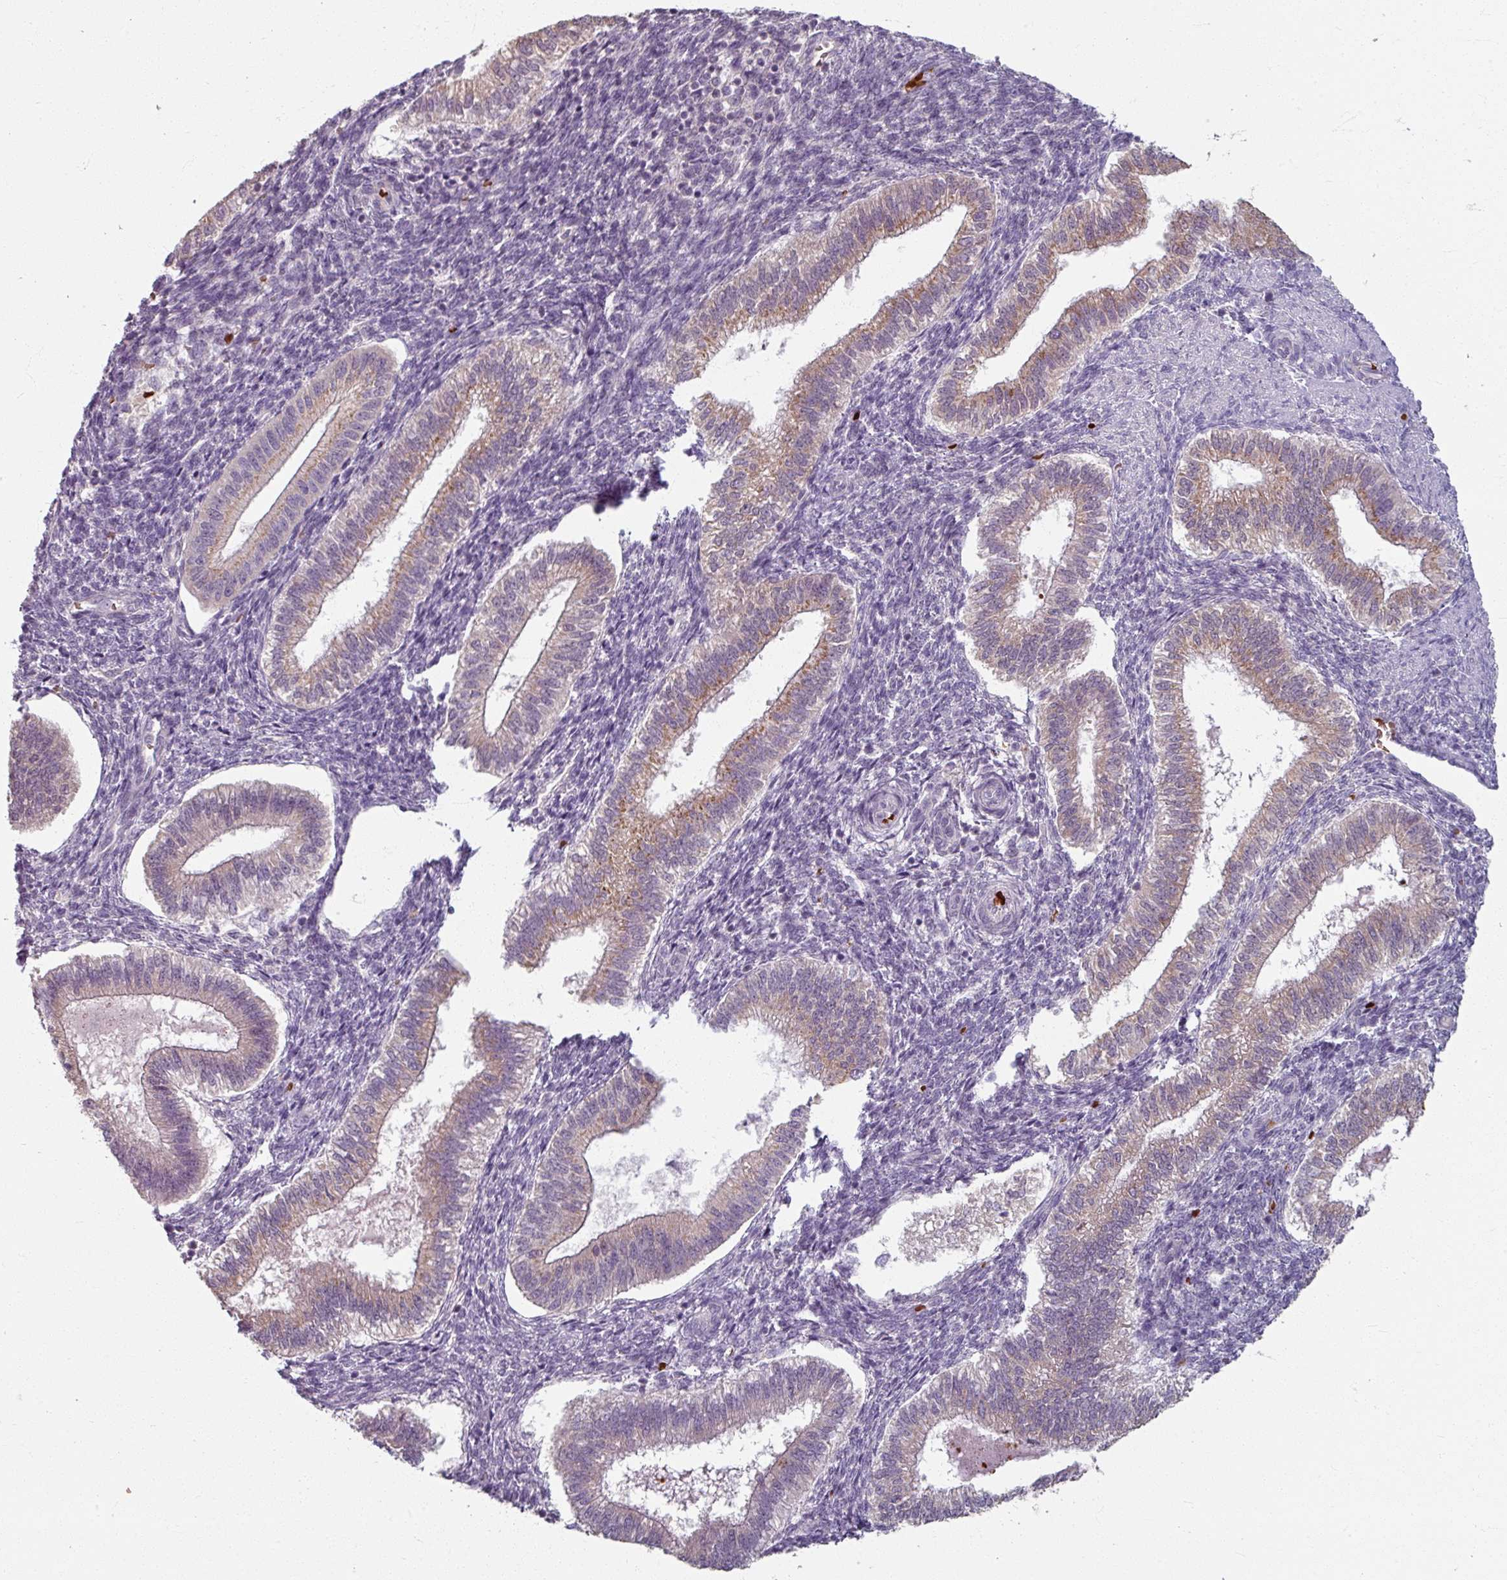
{"staining": {"intensity": "negative", "quantity": "none", "location": "none"}, "tissue": "endometrium", "cell_type": "Cells in endometrial stroma", "image_type": "normal", "snomed": [{"axis": "morphology", "description": "Normal tissue, NOS"}, {"axis": "topography", "description": "Endometrium"}], "caption": "High power microscopy photomicrograph of an immunohistochemistry micrograph of benign endometrium, revealing no significant expression in cells in endometrial stroma. (DAB immunohistochemistry (IHC), high magnification).", "gene": "KMT5C", "patient": {"sex": "female", "age": 25}}